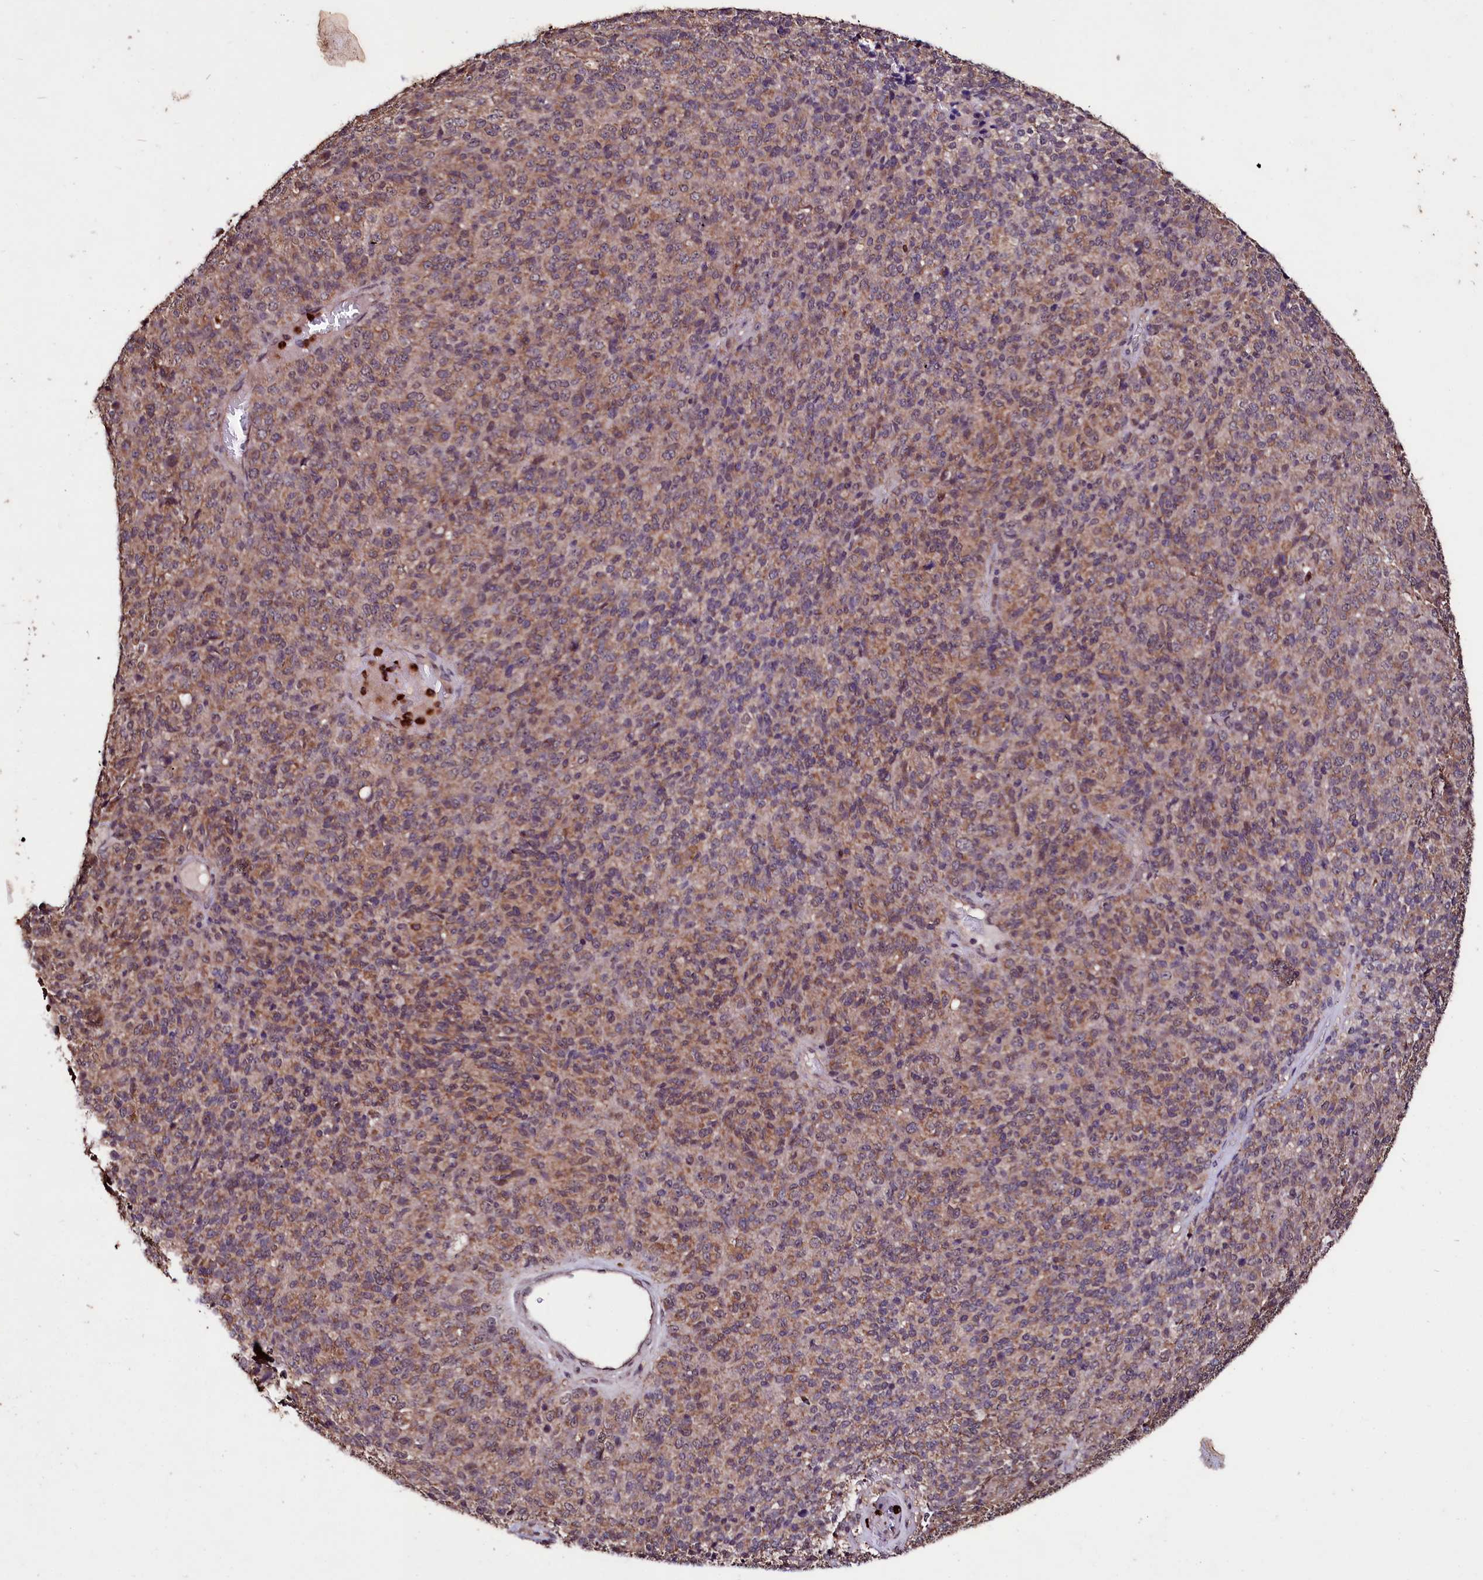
{"staining": {"intensity": "moderate", "quantity": ">75%", "location": "cytoplasmic/membranous"}, "tissue": "melanoma", "cell_type": "Tumor cells", "image_type": "cancer", "snomed": [{"axis": "morphology", "description": "Malignant melanoma, Metastatic site"}, {"axis": "topography", "description": "Brain"}], "caption": "Melanoma tissue exhibits moderate cytoplasmic/membranous expression in about >75% of tumor cells The protein is shown in brown color, while the nuclei are stained blue.", "gene": "KLRB1", "patient": {"sex": "female", "age": 56}}